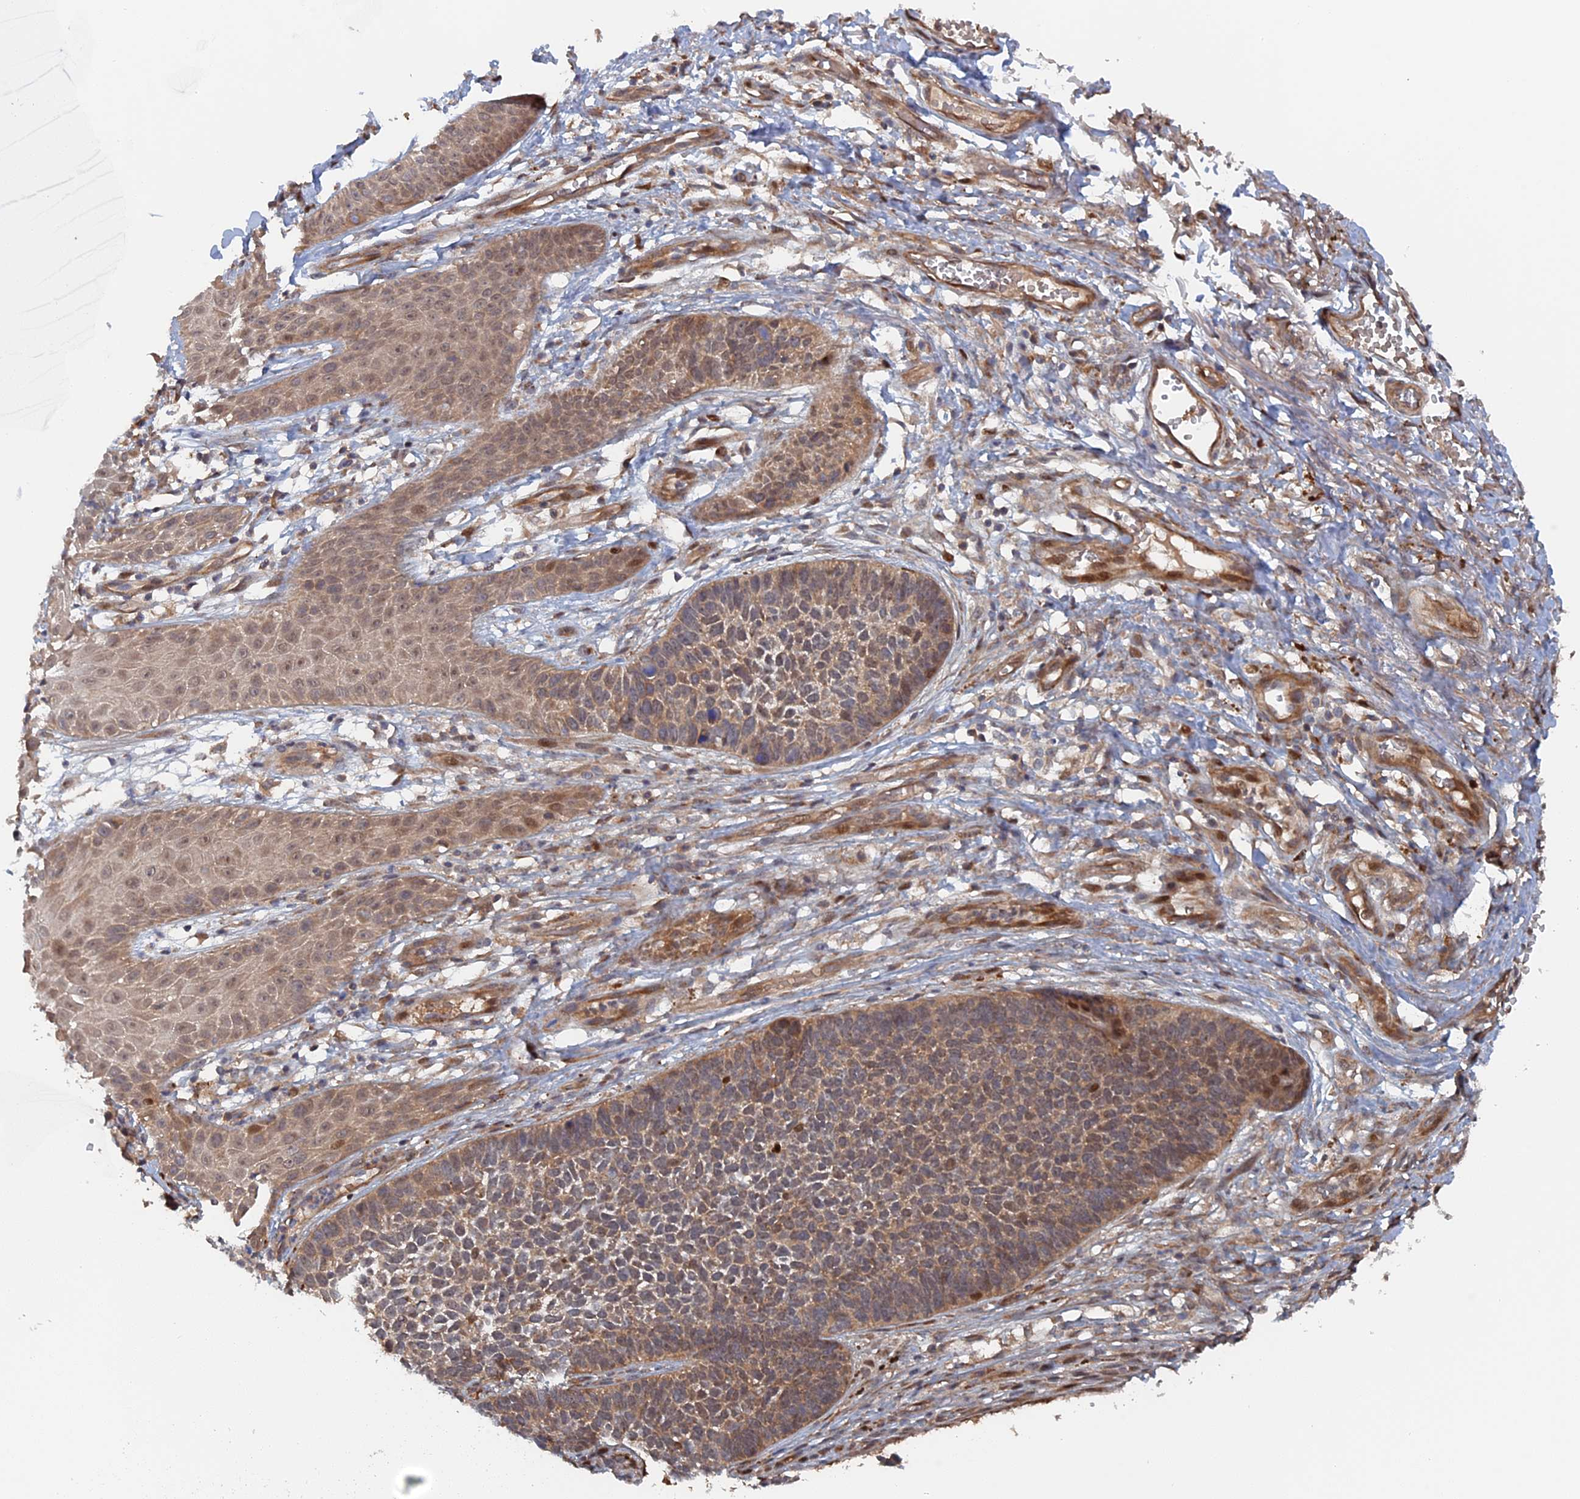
{"staining": {"intensity": "moderate", "quantity": "25%-75%", "location": "cytoplasmic/membranous,nuclear"}, "tissue": "skin cancer", "cell_type": "Tumor cells", "image_type": "cancer", "snomed": [{"axis": "morphology", "description": "Basal cell carcinoma"}, {"axis": "topography", "description": "Skin"}], "caption": "Human basal cell carcinoma (skin) stained with a protein marker shows moderate staining in tumor cells.", "gene": "ELOVL6", "patient": {"sex": "female", "age": 84}}